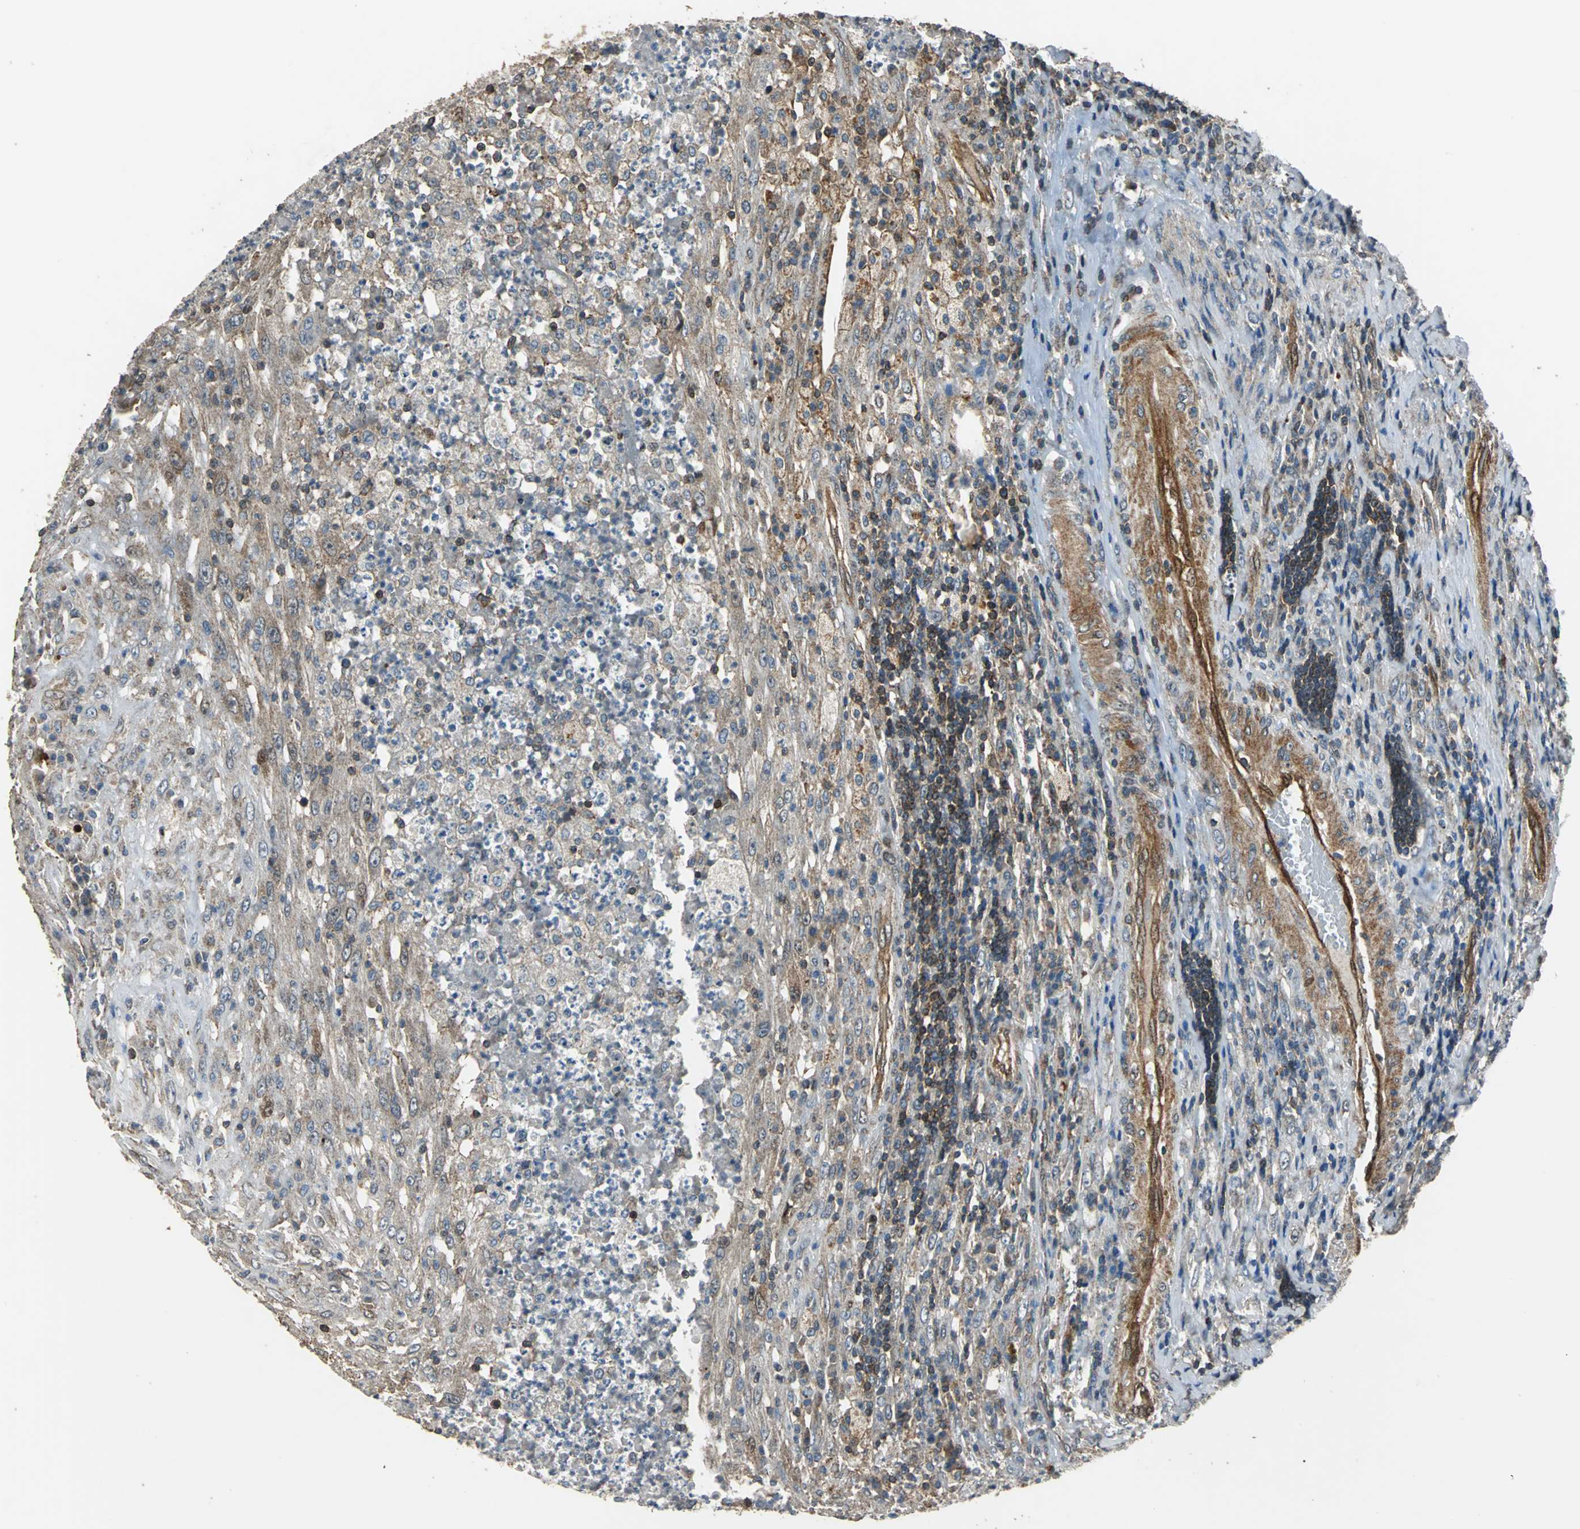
{"staining": {"intensity": "moderate", "quantity": ">75%", "location": "cytoplasmic/membranous"}, "tissue": "testis cancer", "cell_type": "Tumor cells", "image_type": "cancer", "snomed": [{"axis": "morphology", "description": "Necrosis, NOS"}, {"axis": "morphology", "description": "Carcinoma, Embryonal, NOS"}, {"axis": "topography", "description": "Testis"}], "caption": "Immunohistochemical staining of human testis cancer exhibits medium levels of moderate cytoplasmic/membranous protein positivity in approximately >75% of tumor cells. (IHC, brightfield microscopy, high magnification).", "gene": "DNAJB4", "patient": {"sex": "male", "age": 19}}